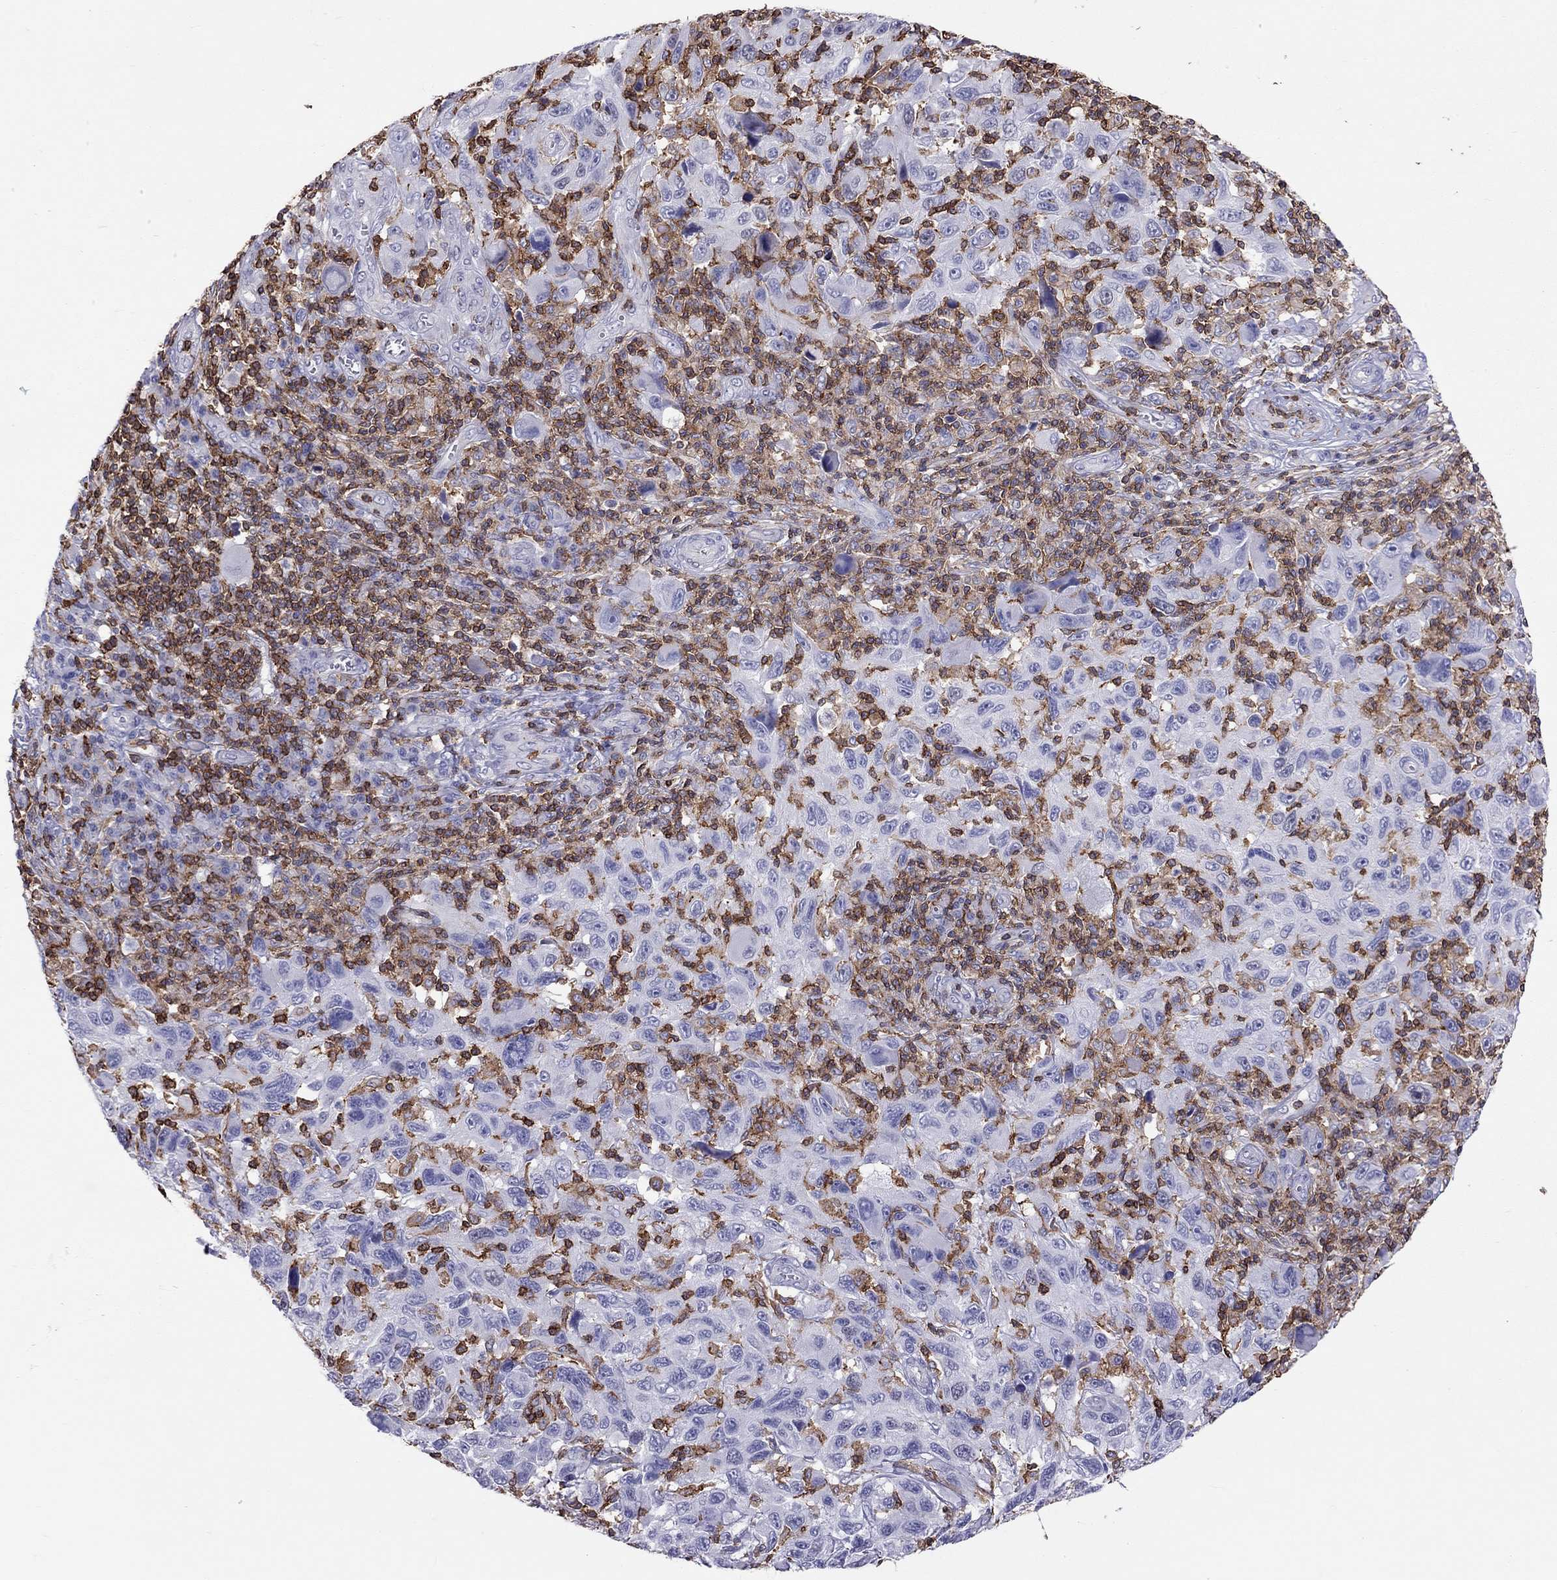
{"staining": {"intensity": "negative", "quantity": "none", "location": "none"}, "tissue": "melanoma", "cell_type": "Tumor cells", "image_type": "cancer", "snomed": [{"axis": "morphology", "description": "Malignant melanoma, NOS"}, {"axis": "topography", "description": "Skin"}], "caption": "IHC micrograph of human melanoma stained for a protein (brown), which demonstrates no staining in tumor cells.", "gene": "MND1", "patient": {"sex": "male", "age": 53}}